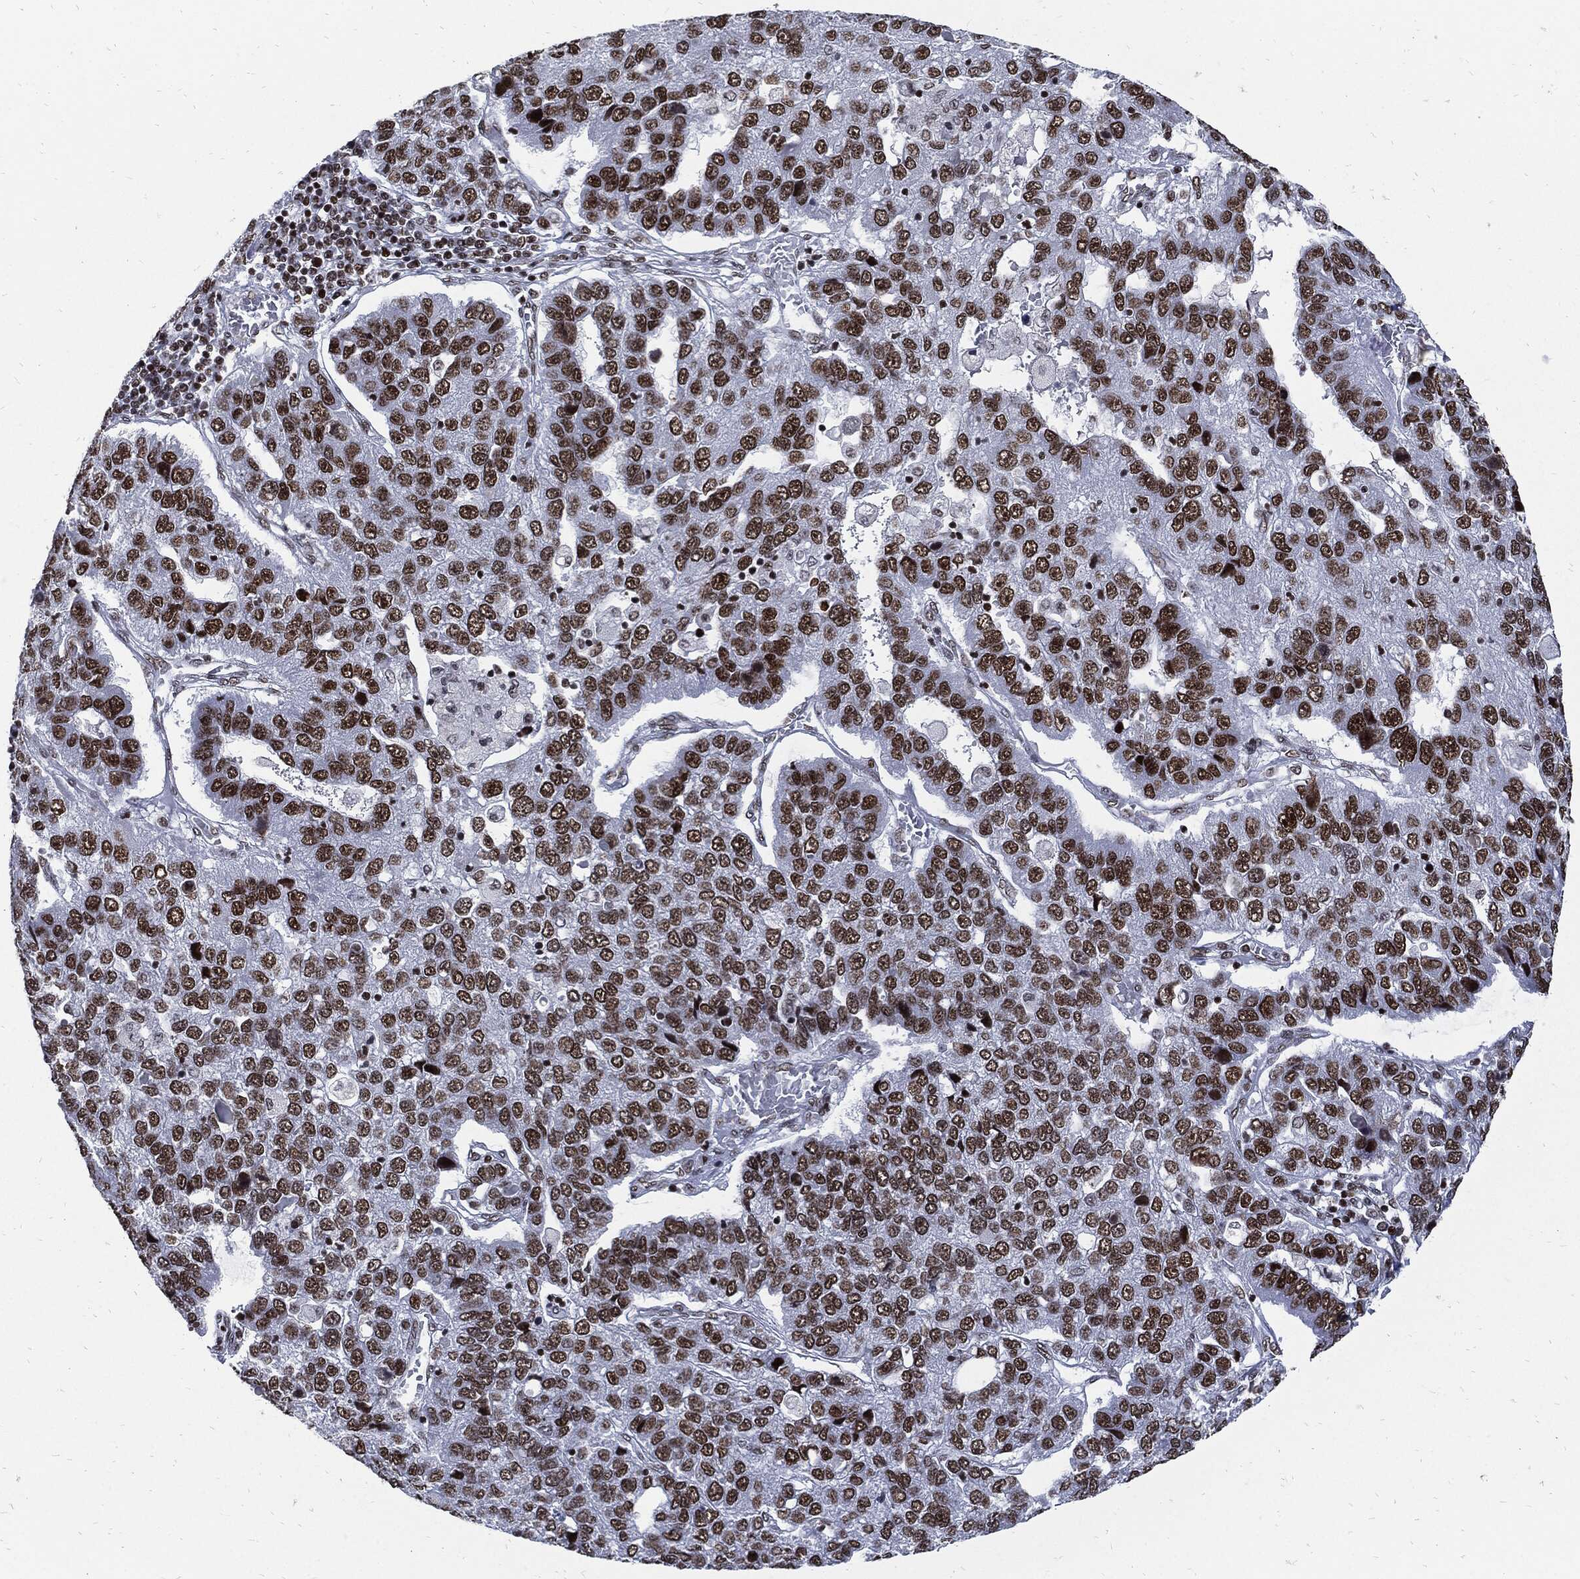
{"staining": {"intensity": "strong", "quantity": ">75%", "location": "nuclear"}, "tissue": "pancreatic cancer", "cell_type": "Tumor cells", "image_type": "cancer", "snomed": [{"axis": "morphology", "description": "Adenocarcinoma, NOS"}, {"axis": "topography", "description": "Pancreas"}], "caption": "Pancreatic adenocarcinoma was stained to show a protein in brown. There is high levels of strong nuclear expression in about >75% of tumor cells. (IHC, brightfield microscopy, high magnification).", "gene": "TERF2", "patient": {"sex": "female", "age": 61}}